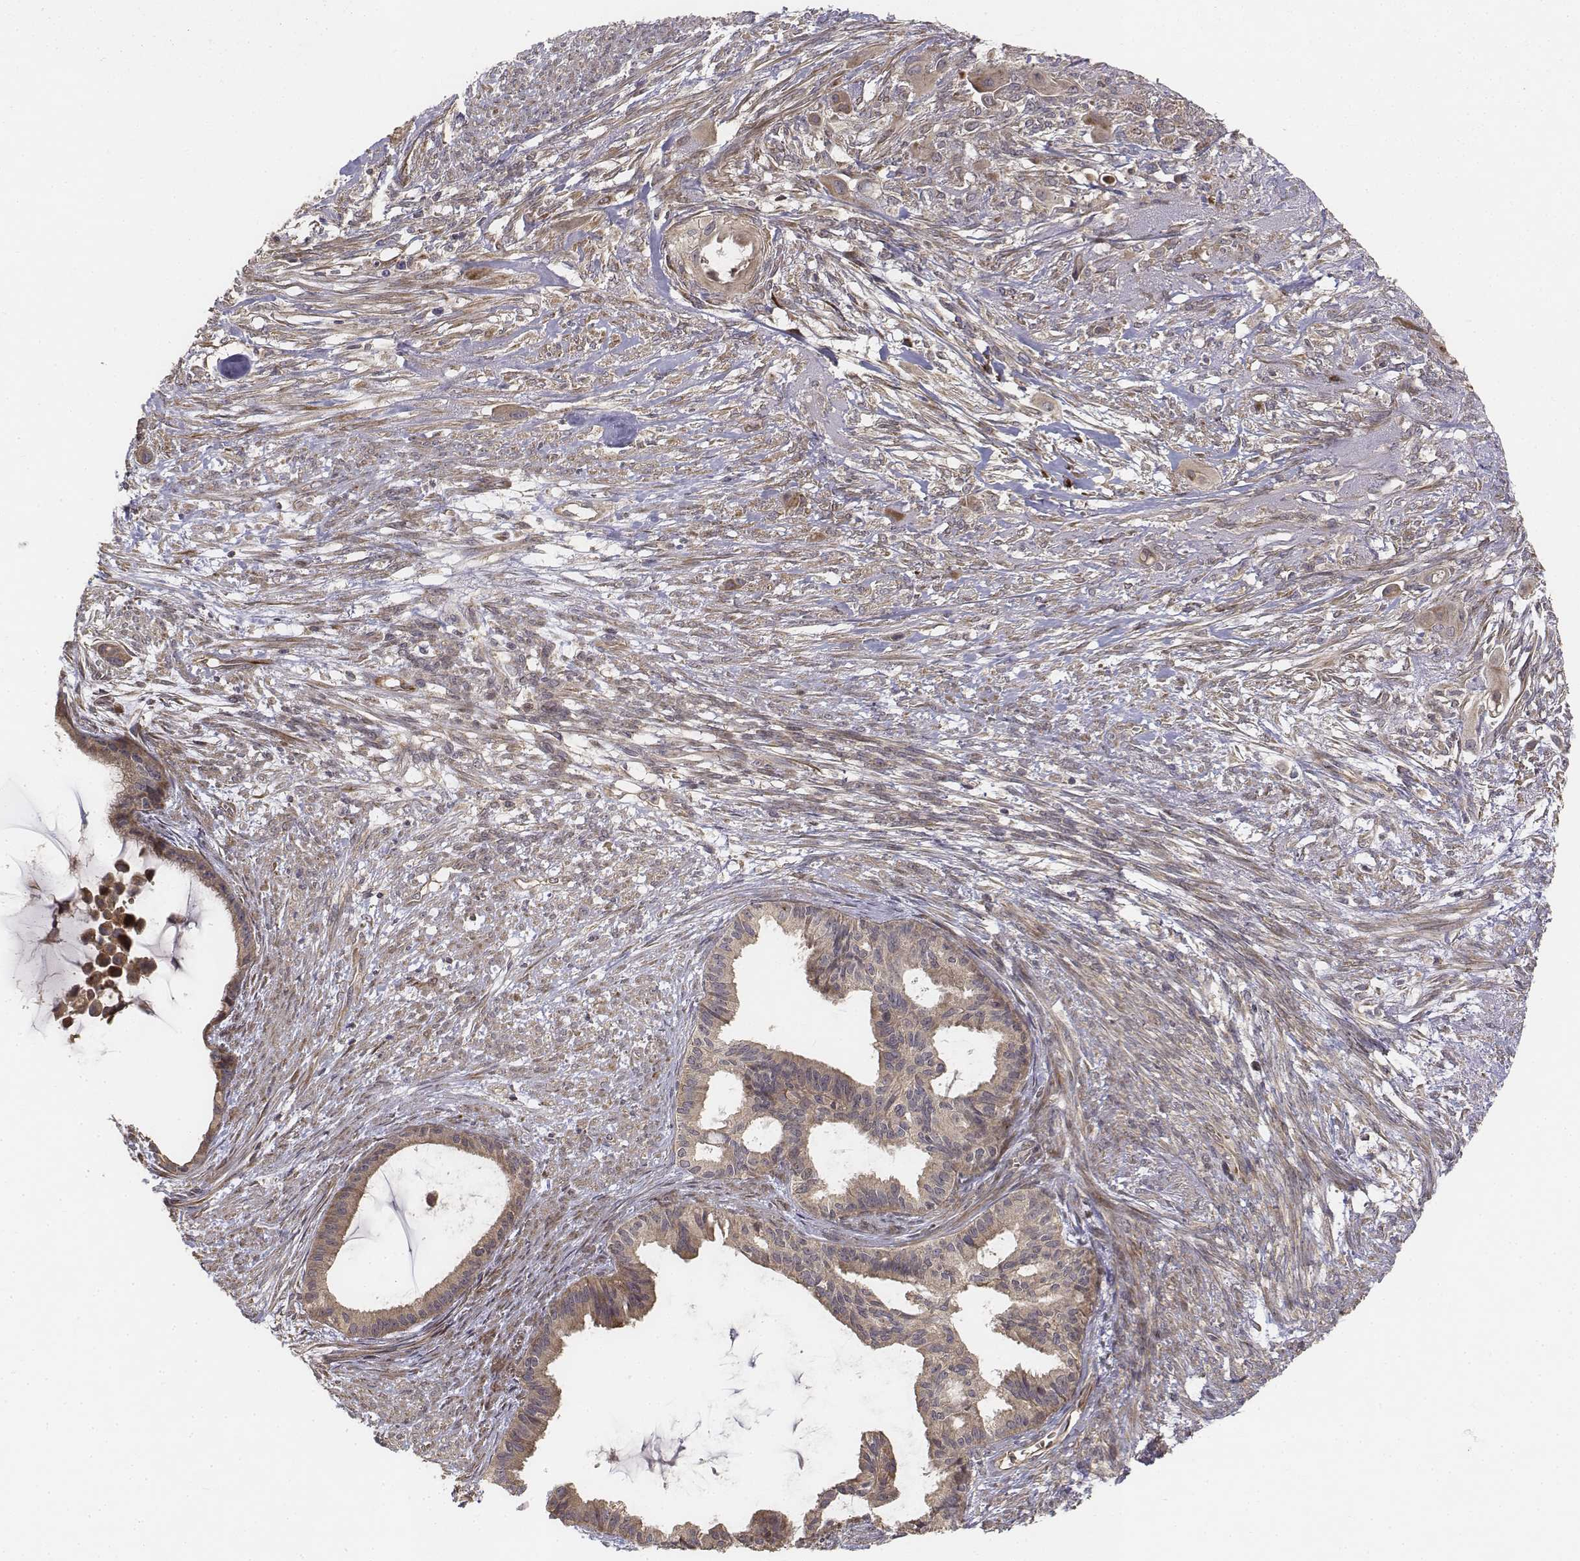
{"staining": {"intensity": "weak", "quantity": ">75%", "location": "cytoplasmic/membranous"}, "tissue": "endometrial cancer", "cell_type": "Tumor cells", "image_type": "cancer", "snomed": [{"axis": "morphology", "description": "Adenocarcinoma, NOS"}, {"axis": "topography", "description": "Endometrium"}], "caption": "Immunohistochemistry (IHC) micrograph of neoplastic tissue: endometrial adenocarcinoma stained using immunohistochemistry exhibits low levels of weak protein expression localized specifically in the cytoplasmic/membranous of tumor cells, appearing as a cytoplasmic/membranous brown color.", "gene": "FBXO21", "patient": {"sex": "female", "age": 86}}